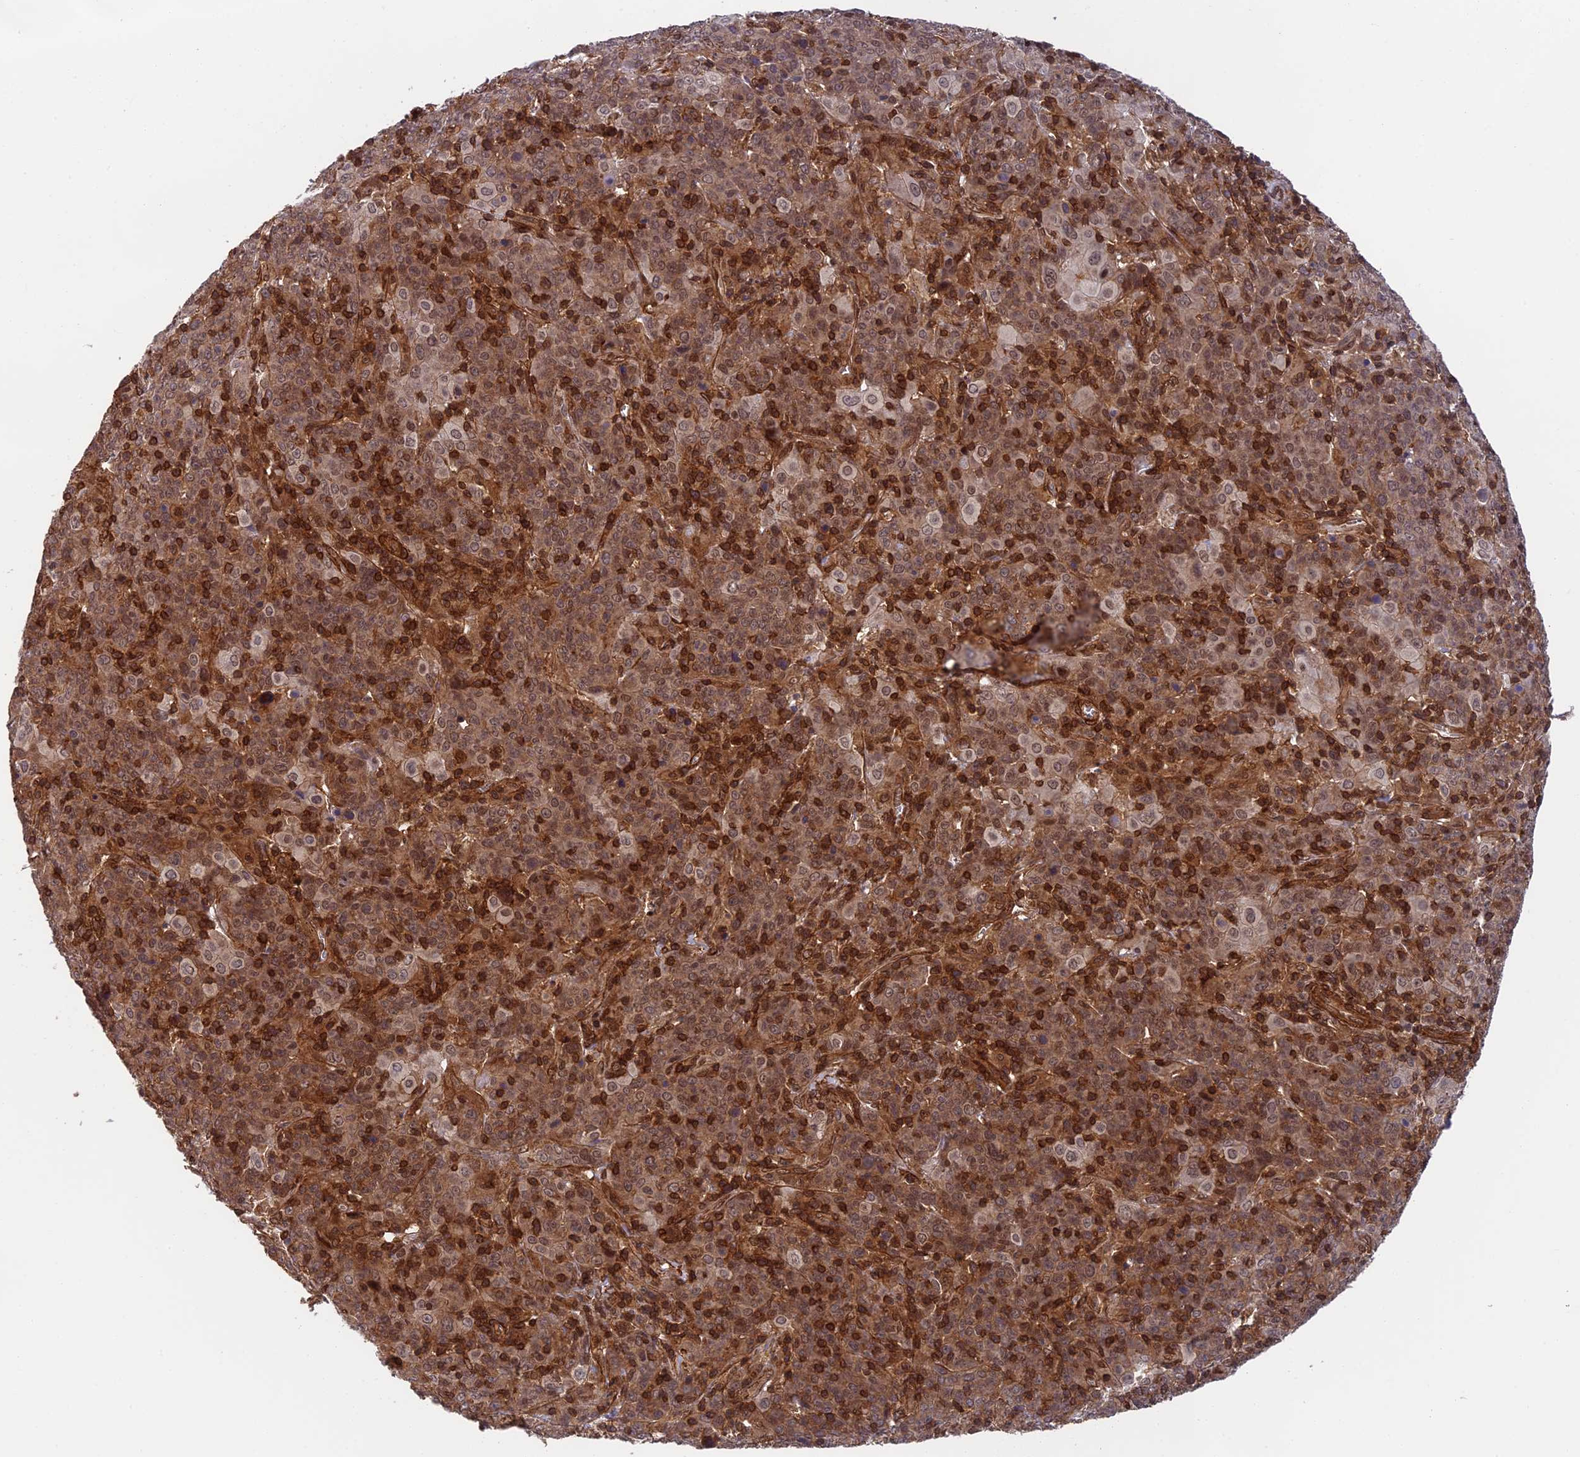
{"staining": {"intensity": "moderate", "quantity": ">75%", "location": "cytoplasmic/membranous"}, "tissue": "cervical cancer", "cell_type": "Tumor cells", "image_type": "cancer", "snomed": [{"axis": "morphology", "description": "Squamous cell carcinoma, NOS"}, {"axis": "topography", "description": "Cervix"}], "caption": "Tumor cells exhibit medium levels of moderate cytoplasmic/membranous expression in approximately >75% of cells in human cervical cancer.", "gene": "OSBPL1A", "patient": {"sex": "female", "age": 67}}